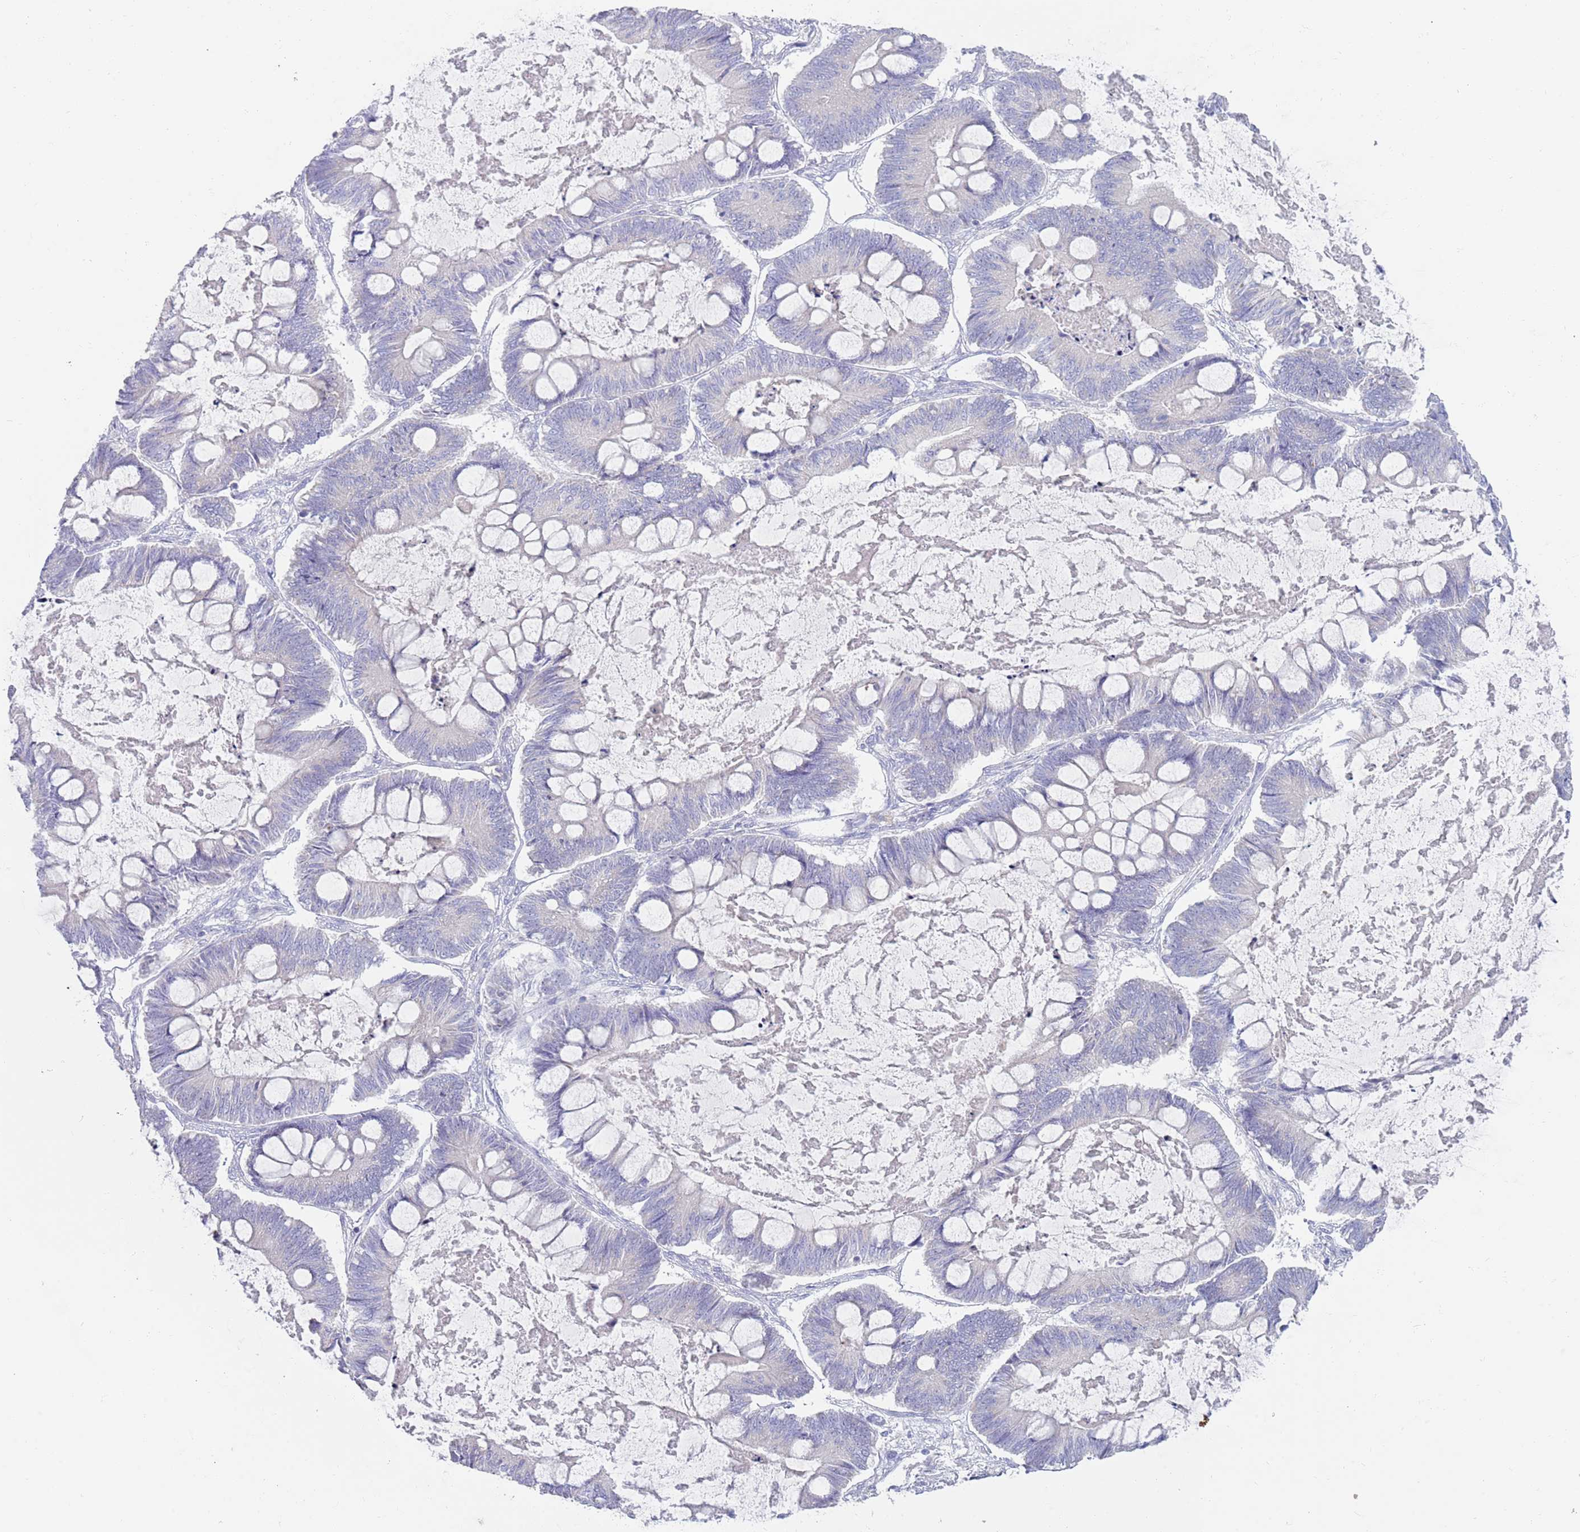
{"staining": {"intensity": "negative", "quantity": "none", "location": "none"}, "tissue": "ovarian cancer", "cell_type": "Tumor cells", "image_type": "cancer", "snomed": [{"axis": "morphology", "description": "Cystadenocarcinoma, mucinous, NOS"}, {"axis": "topography", "description": "Ovary"}], "caption": "Immunohistochemical staining of ovarian mucinous cystadenocarcinoma shows no significant staining in tumor cells.", "gene": "CCDC149", "patient": {"sex": "female", "age": 61}}